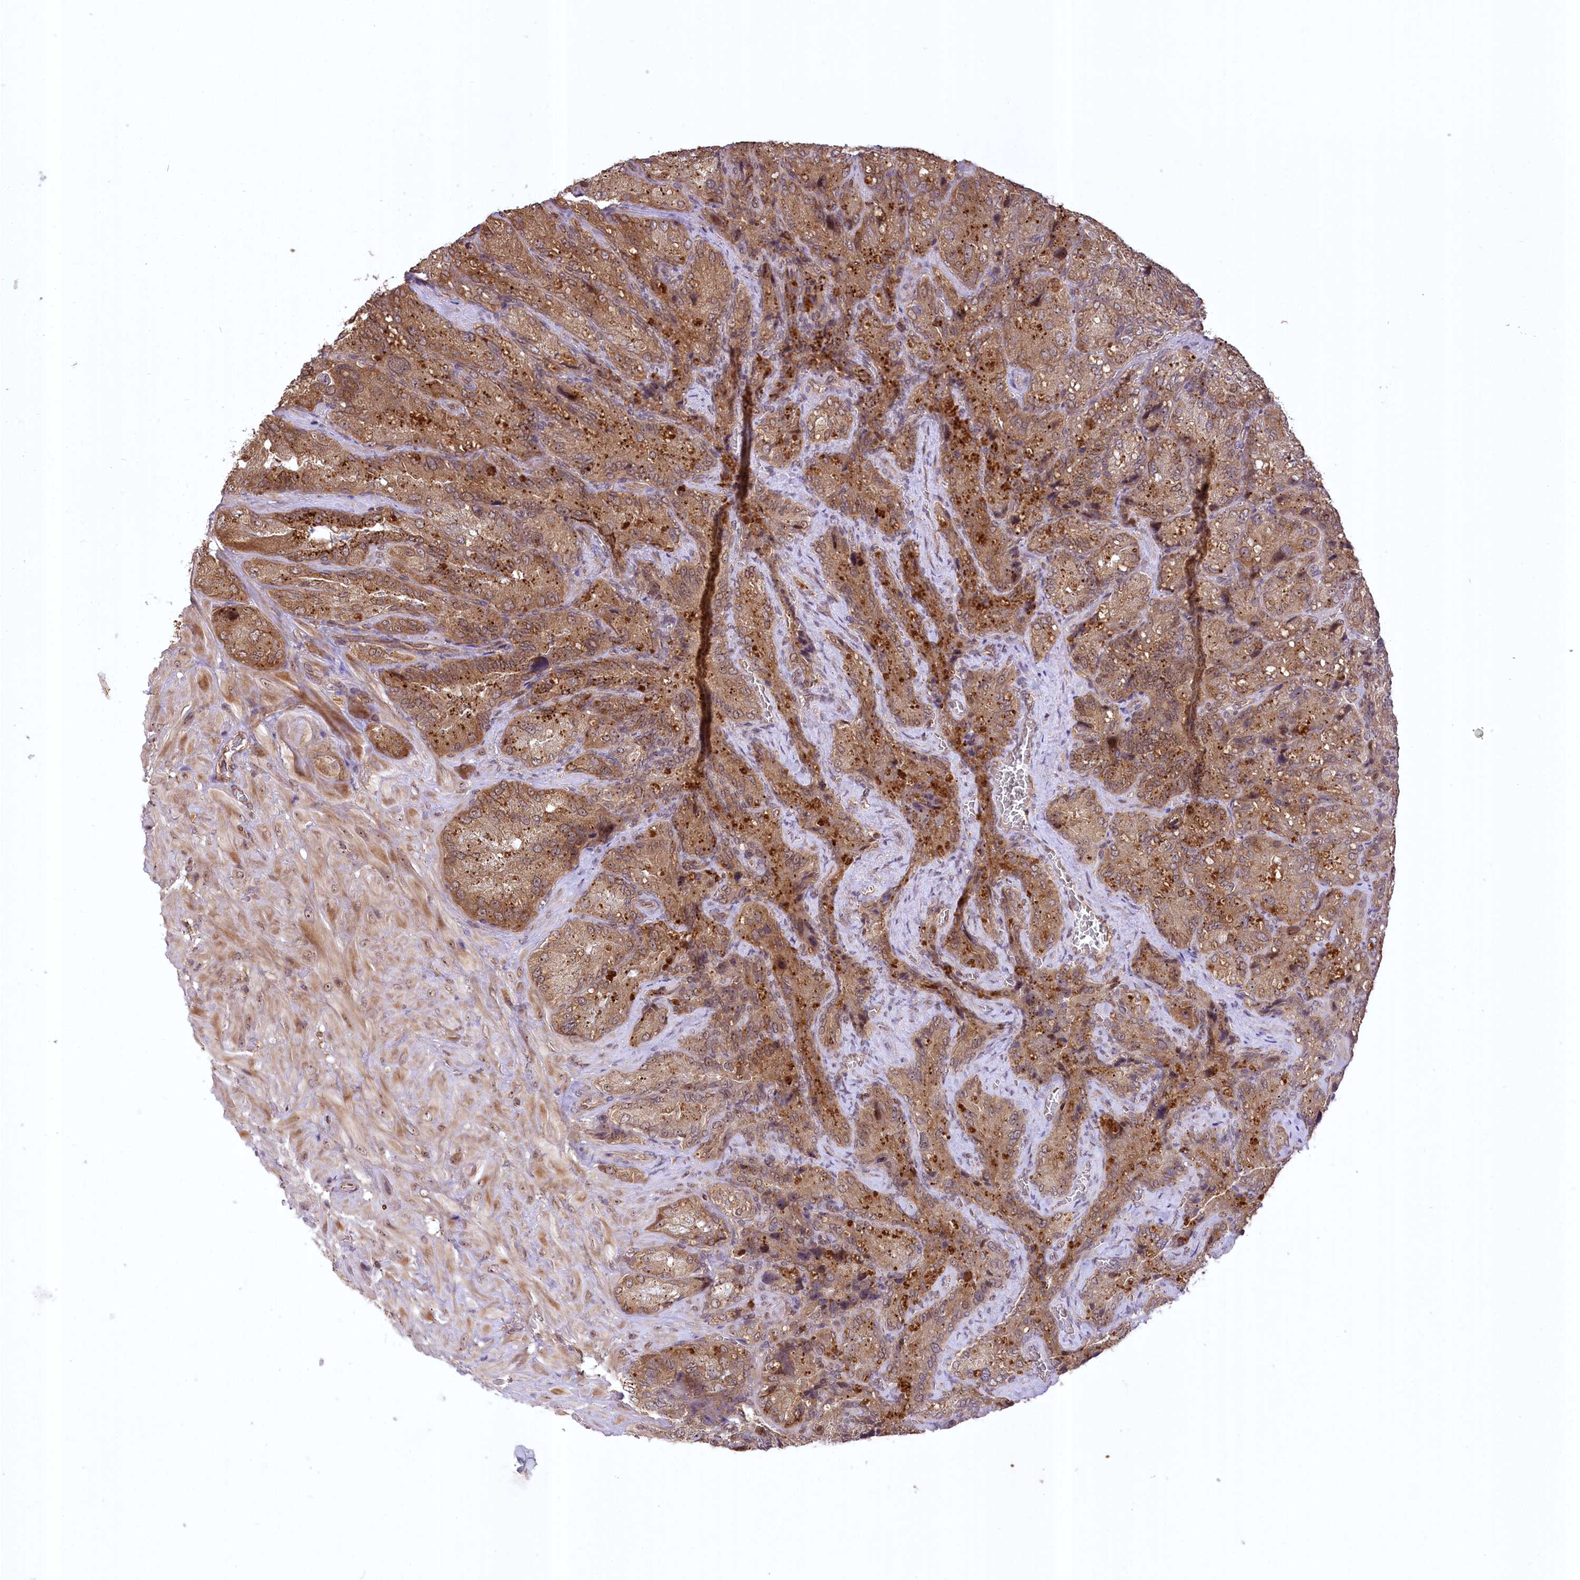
{"staining": {"intensity": "moderate", "quantity": ">75%", "location": "cytoplasmic/membranous,nuclear"}, "tissue": "seminal vesicle", "cell_type": "Glandular cells", "image_type": "normal", "snomed": [{"axis": "morphology", "description": "Normal tissue, NOS"}, {"axis": "topography", "description": "Seminal veicle"}], "caption": "IHC (DAB (3,3'-diaminobenzidine)) staining of normal seminal vesicle exhibits moderate cytoplasmic/membranous,nuclear protein expression in about >75% of glandular cells. The staining was performed using DAB, with brown indicating positive protein expression. Nuclei are stained blue with hematoxylin.", "gene": "SERGEF", "patient": {"sex": "male", "age": 62}}